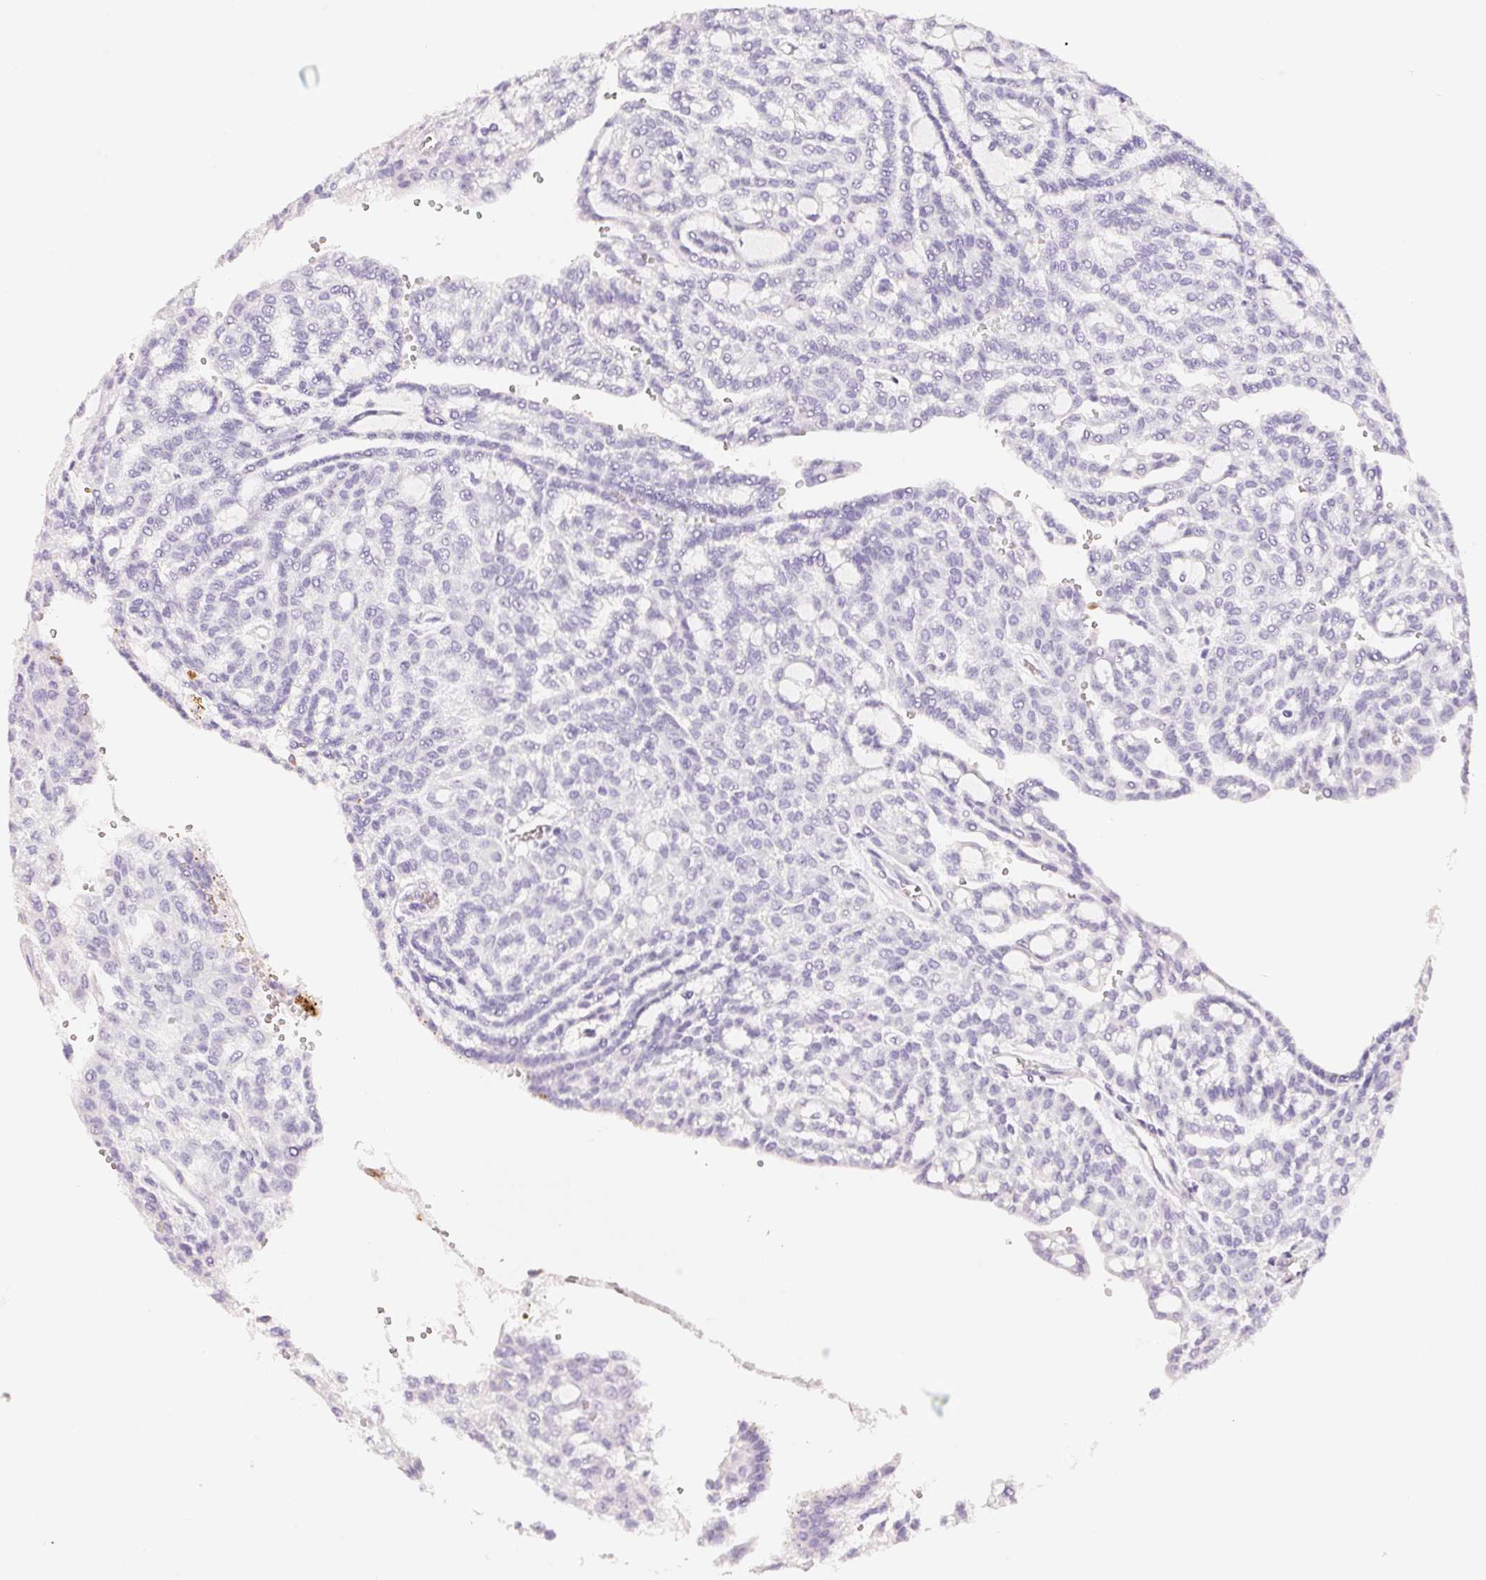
{"staining": {"intensity": "negative", "quantity": "none", "location": "none"}, "tissue": "renal cancer", "cell_type": "Tumor cells", "image_type": "cancer", "snomed": [{"axis": "morphology", "description": "Adenocarcinoma, NOS"}, {"axis": "topography", "description": "Kidney"}], "caption": "This is a image of IHC staining of renal cancer (adenocarcinoma), which shows no positivity in tumor cells.", "gene": "ACP3", "patient": {"sex": "male", "age": 63}}